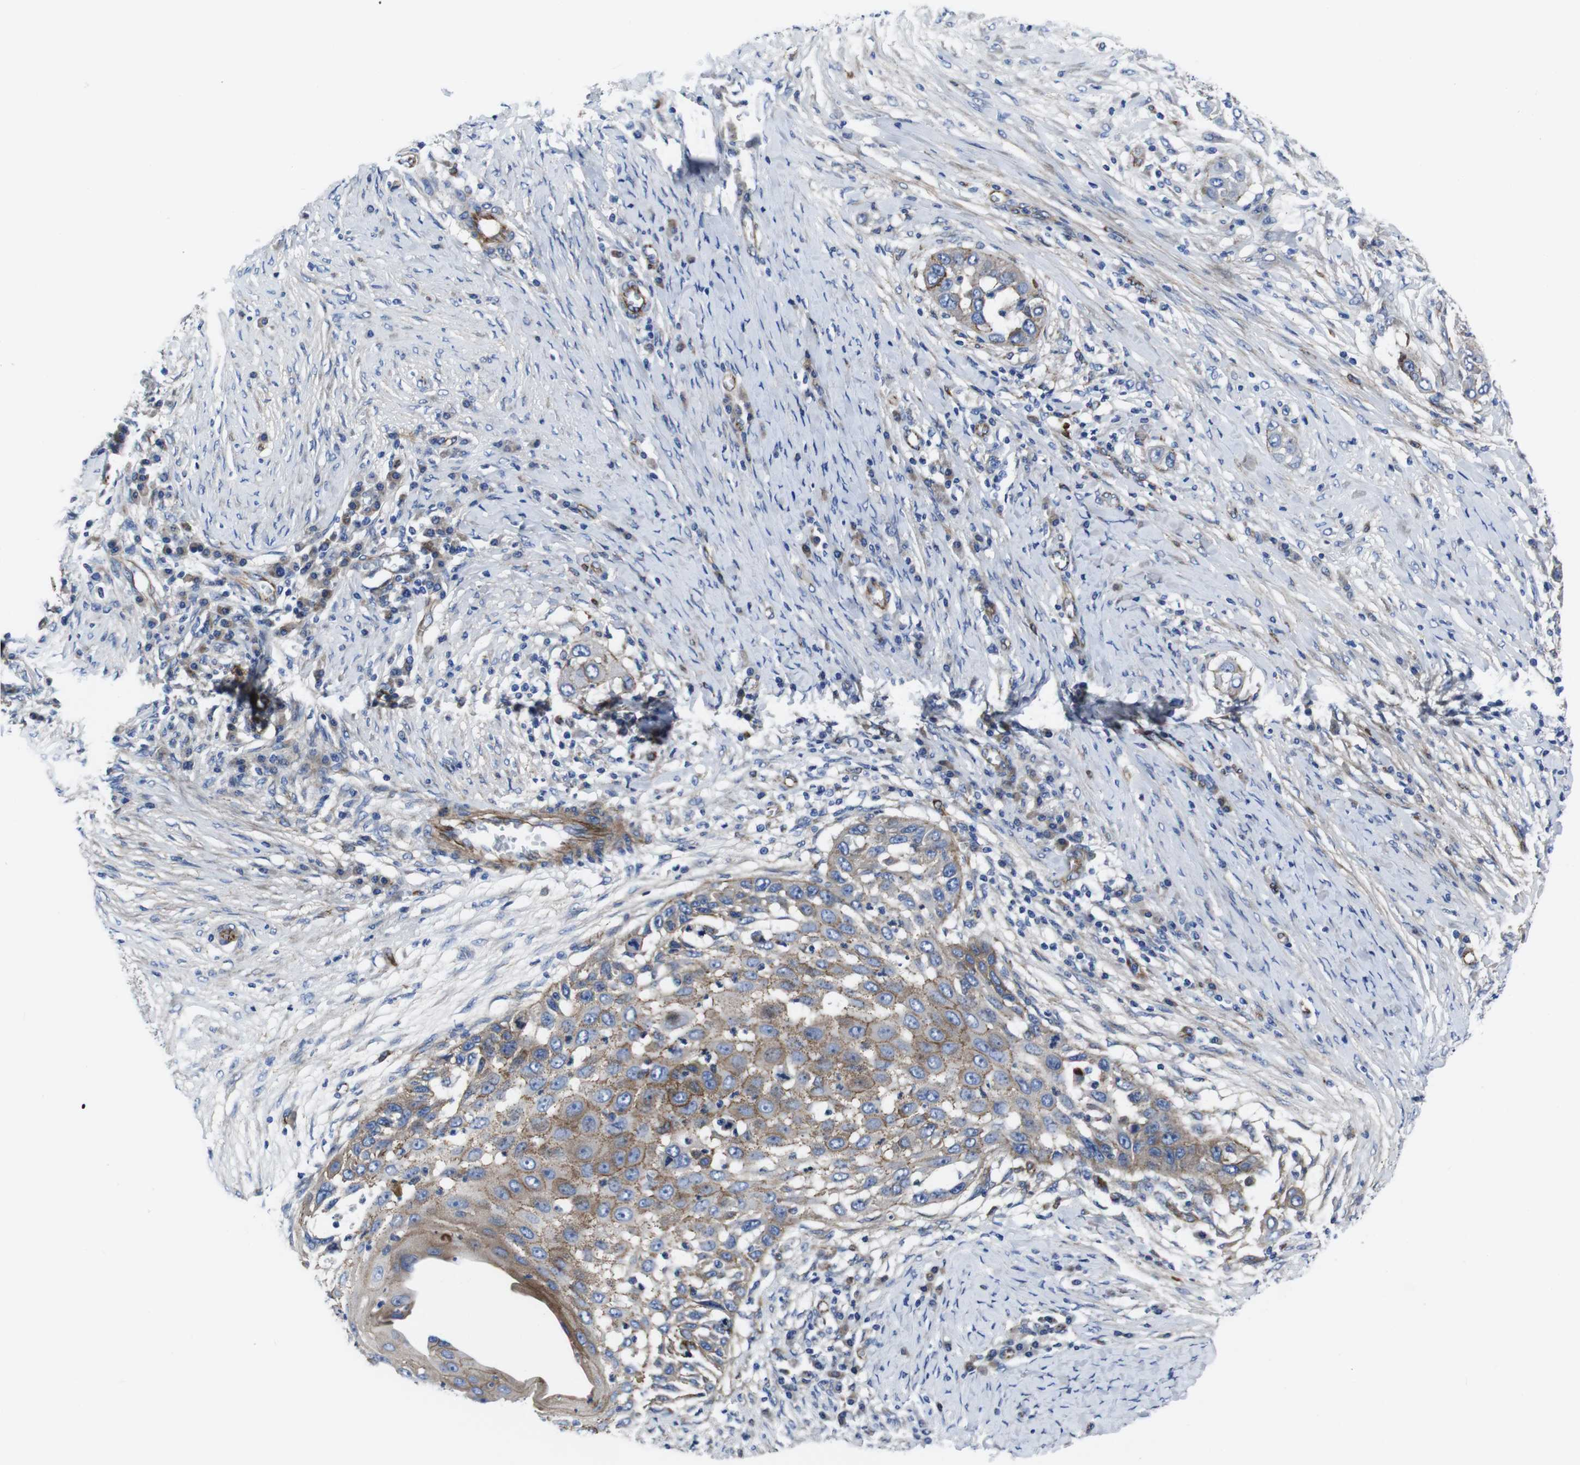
{"staining": {"intensity": "weak", "quantity": "<25%", "location": "cytoplasmic/membranous"}, "tissue": "skin cancer", "cell_type": "Tumor cells", "image_type": "cancer", "snomed": [{"axis": "morphology", "description": "Squamous cell carcinoma, NOS"}, {"axis": "topography", "description": "Skin"}], "caption": "IHC image of neoplastic tissue: human skin squamous cell carcinoma stained with DAB displays no significant protein expression in tumor cells.", "gene": "NUMB", "patient": {"sex": "female", "age": 44}}